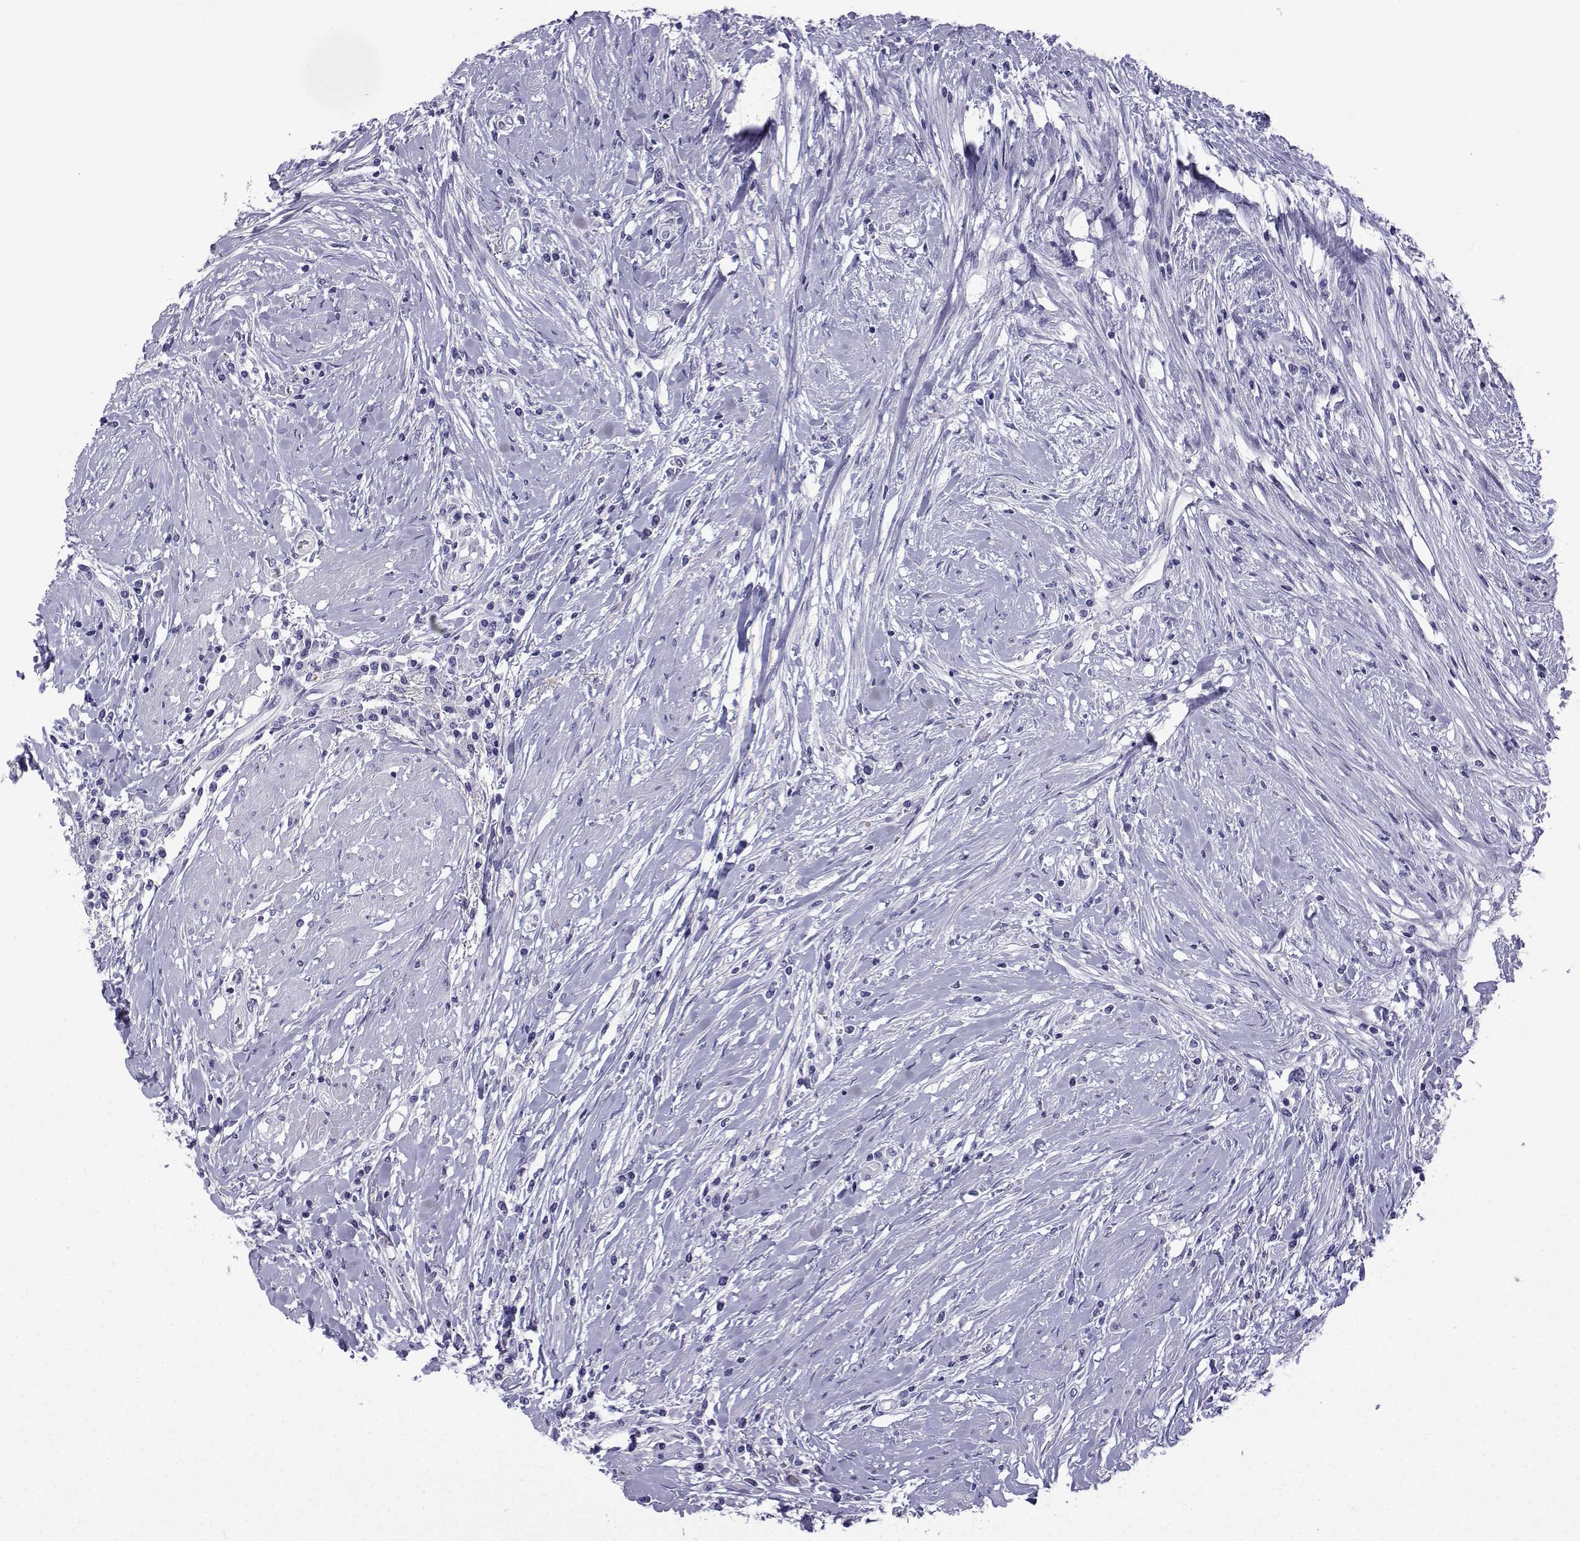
{"staining": {"intensity": "negative", "quantity": "none", "location": "none"}, "tissue": "colorectal cancer", "cell_type": "Tumor cells", "image_type": "cancer", "snomed": [{"axis": "morphology", "description": "Adenocarcinoma, NOS"}, {"axis": "topography", "description": "Rectum"}], "caption": "Immunohistochemistry of human adenocarcinoma (colorectal) displays no positivity in tumor cells. (DAB (3,3'-diaminobenzidine) IHC visualized using brightfield microscopy, high magnification).", "gene": "TRIM46", "patient": {"sex": "male", "age": 59}}